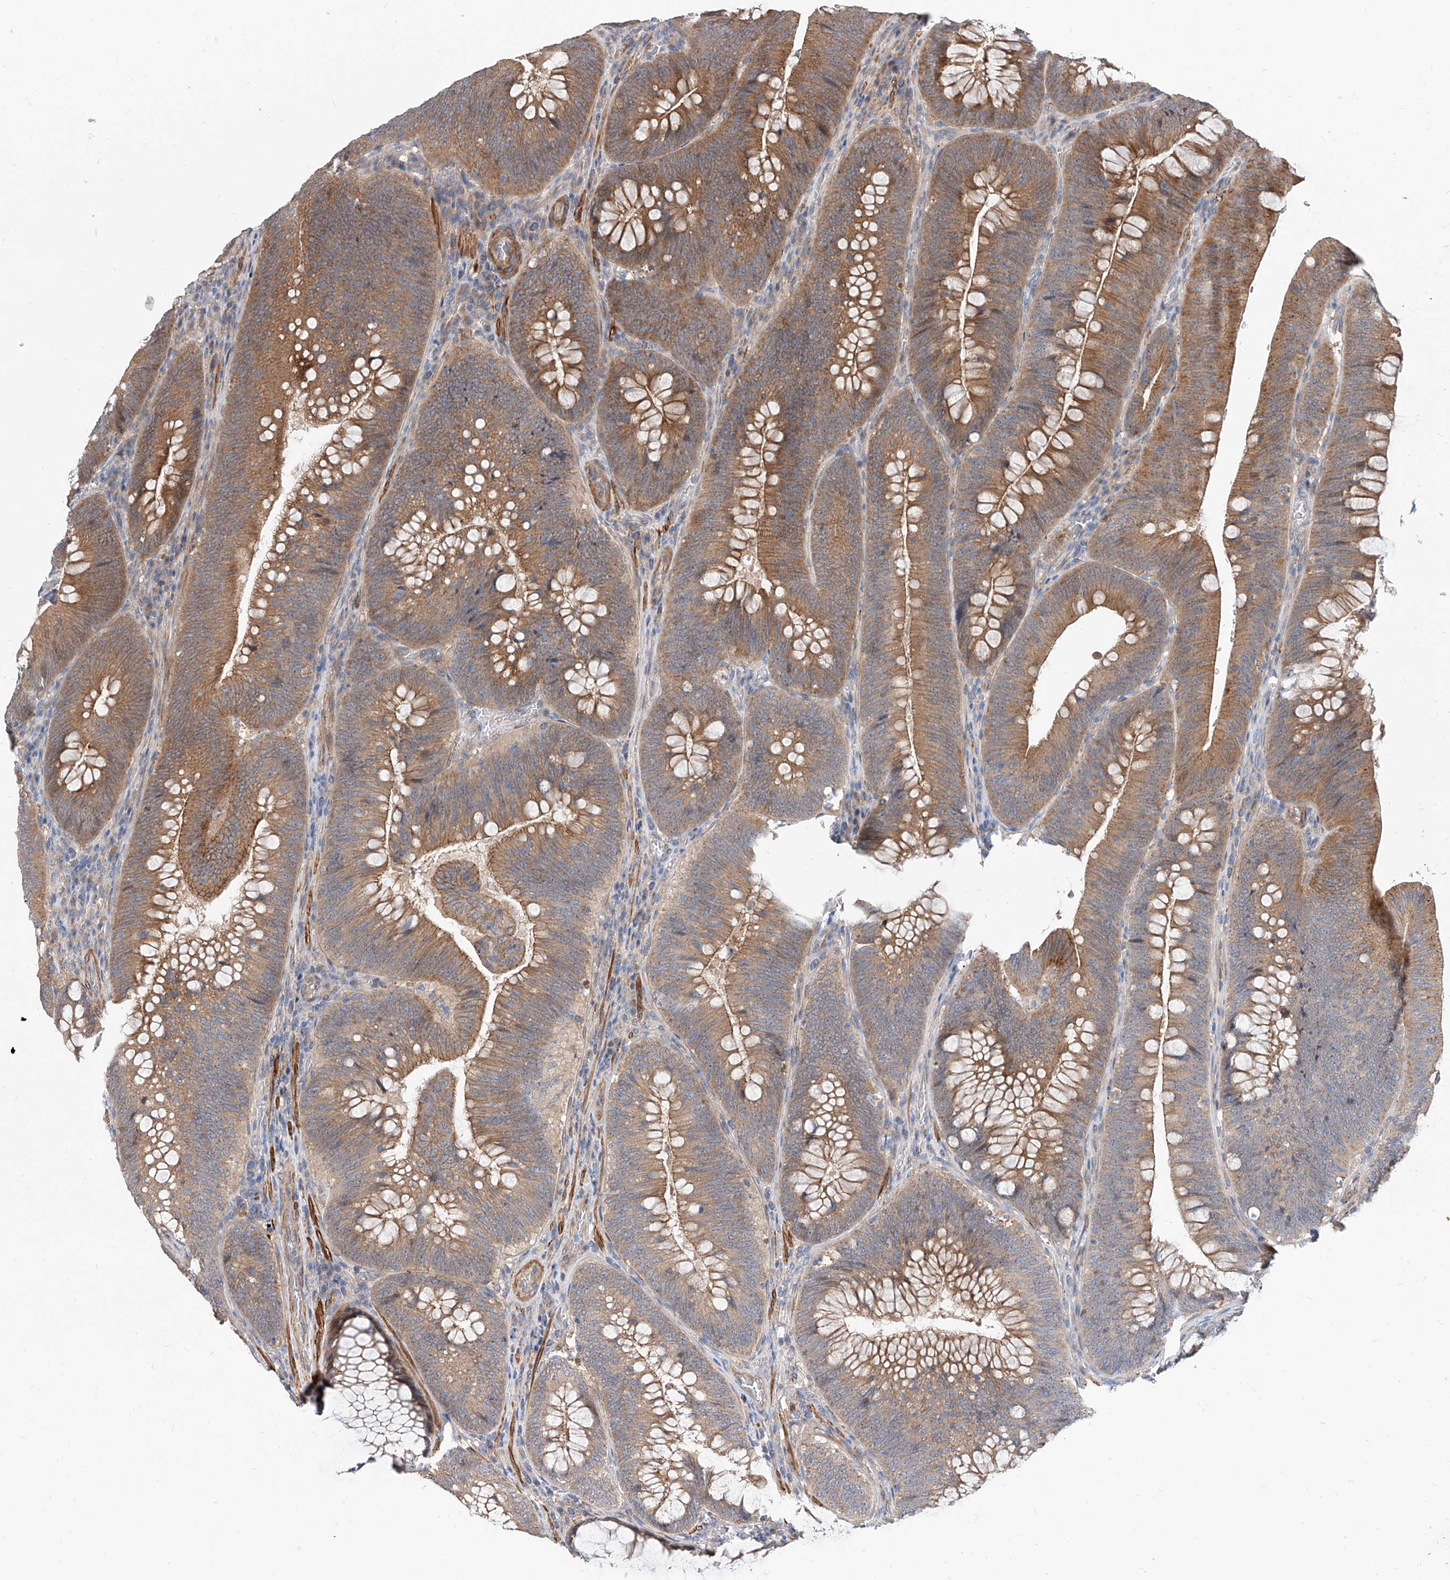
{"staining": {"intensity": "moderate", "quantity": ">75%", "location": "cytoplasmic/membranous"}, "tissue": "colorectal cancer", "cell_type": "Tumor cells", "image_type": "cancer", "snomed": [{"axis": "morphology", "description": "Normal tissue, NOS"}, {"axis": "topography", "description": "Colon"}], "caption": "Colorectal cancer tissue exhibits moderate cytoplasmic/membranous staining in about >75% of tumor cells", "gene": "MAGEE2", "patient": {"sex": "female", "age": 82}}